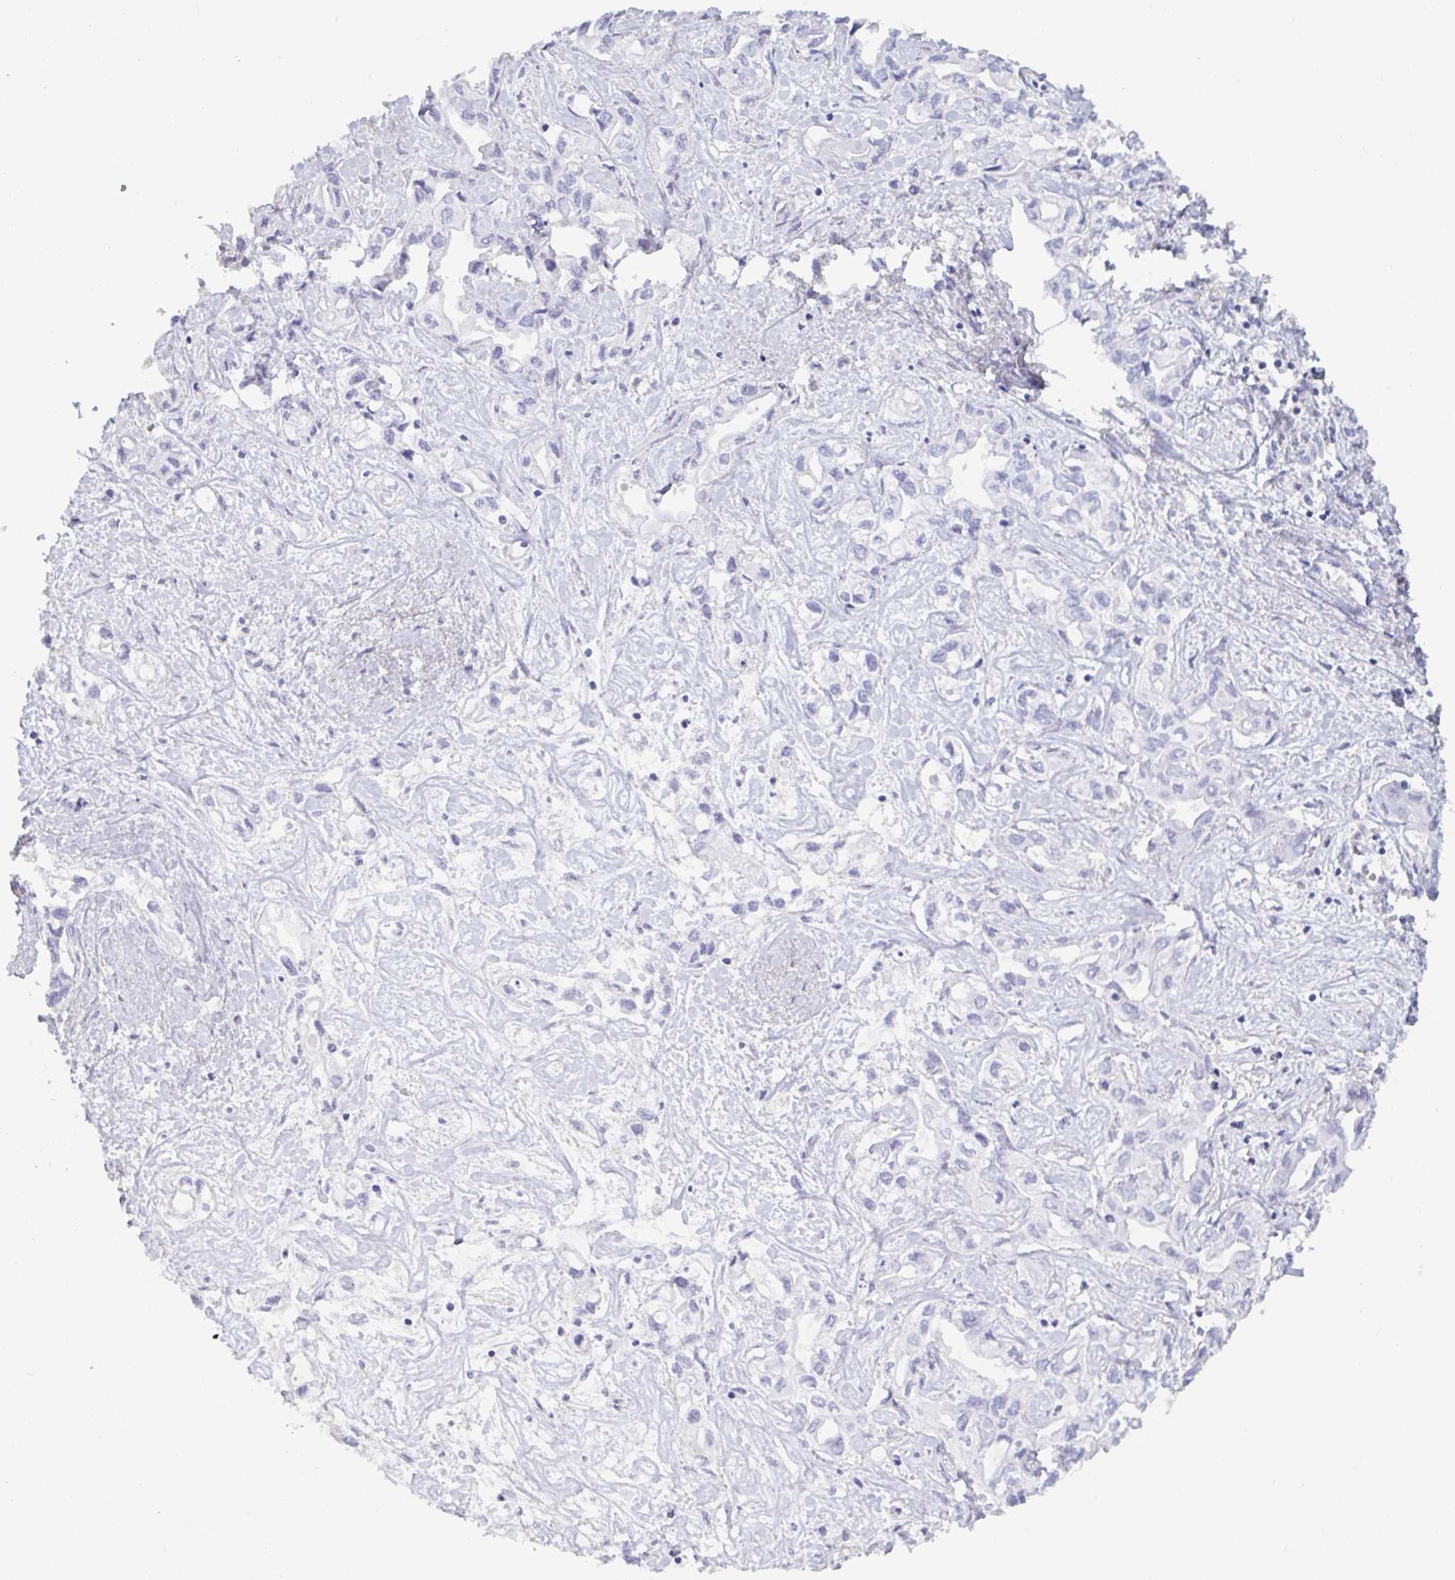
{"staining": {"intensity": "negative", "quantity": "none", "location": "none"}, "tissue": "liver cancer", "cell_type": "Tumor cells", "image_type": "cancer", "snomed": [{"axis": "morphology", "description": "Cholangiocarcinoma"}, {"axis": "topography", "description": "Liver"}], "caption": "High power microscopy micrograph of an IHC photomicrograph of liver cancer, revealing no significant expression in tumor cells. (Immunohistochemistry, brightfield microscopy, high magnification).", "gene": "TNNC1", "patient": {"sex": "female", "age": 64}}